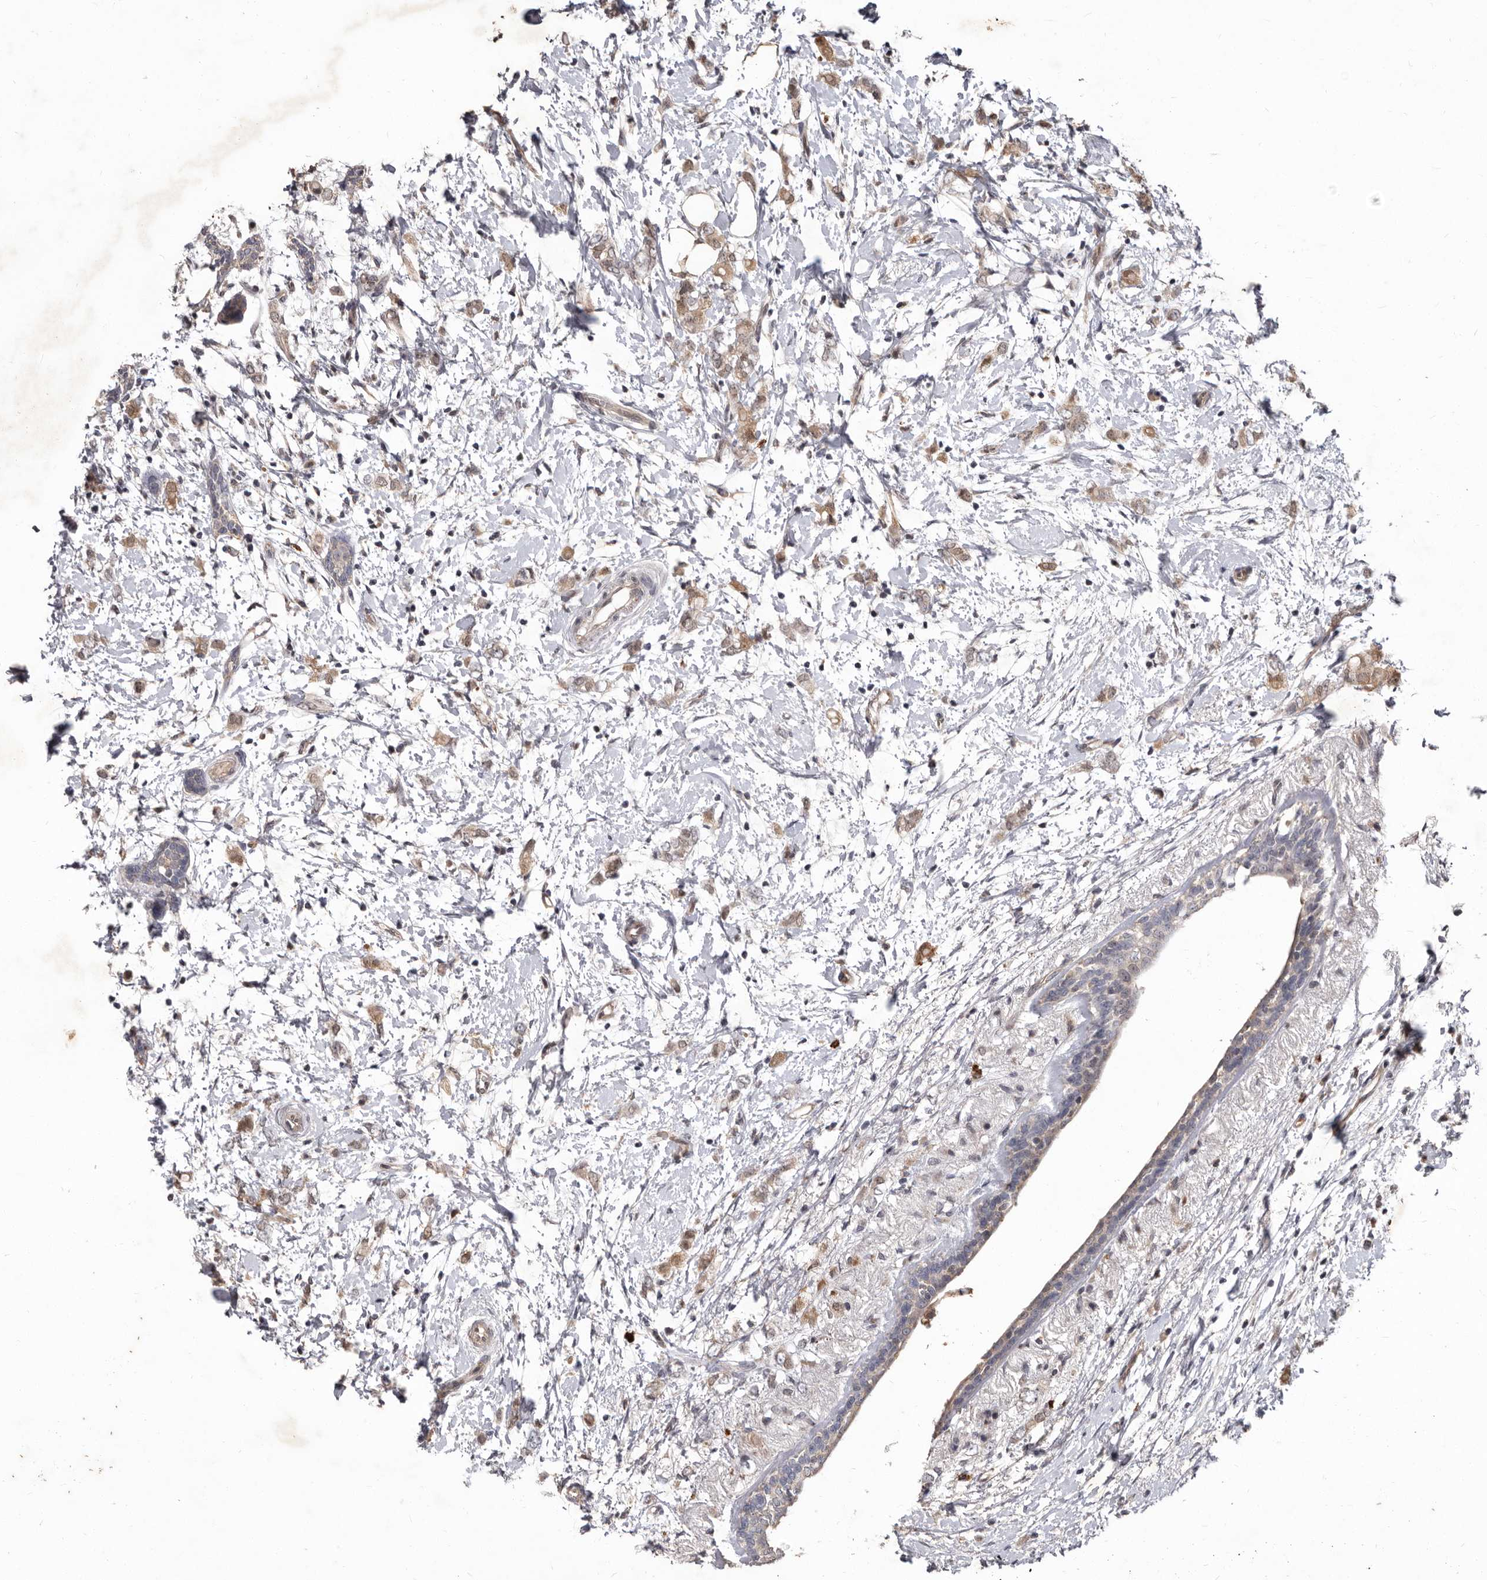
{"staining": {"intensity": "moderate", "quantity": ">75%", "location": "cytoplasmic/membranous,nuclear"}, "tissue": "breast cancer", "cell_type": "Tumor cells", "image_type": "cancer", "snomed": [{"axis": "morphology", "description": "Normal tissue, NOS"}, {"axis": "morphology", "description": "Lobular carcinoma"}, {"axis": "topography", "description": "Breast"}], "caption": "Protein expression by immunohistochemistry (IHC) demonstrates moderate cytoplasmic/membranous and nuclear expression in approximately >75% of tumor cells in breast lobular carcinoma. Immunohistochemistry (ihc) stains the protein of interest in brown and the nuclei are stained blue.", "gene": "ACLY", "patient": {"sex": "female", "age": 47}}